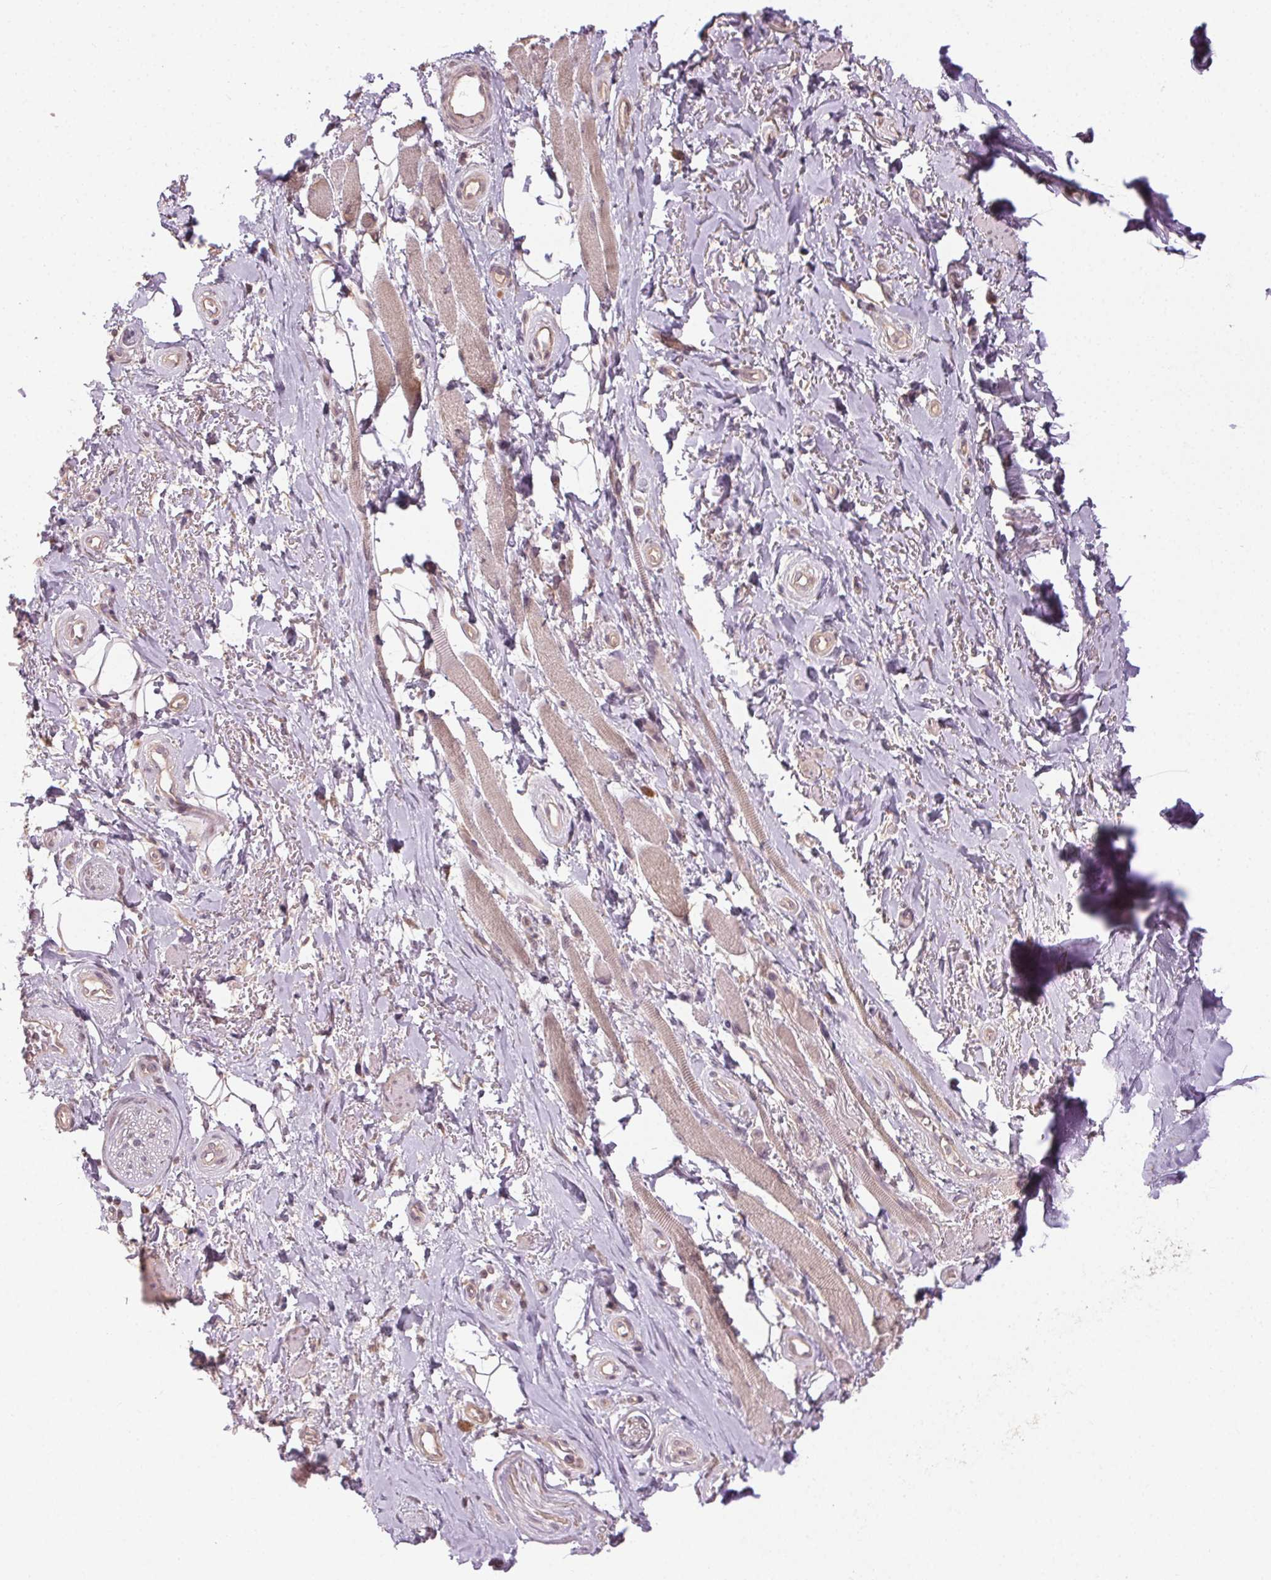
{"staining": {"intensity": "weak", "quantity": "<25%", "location": "cytoplasmic/membranous"}, "tissue": "adipose tissue", "cell_type": "Adipocytes", "image_type": "normal", "snomed": [{"axis": "morphology", "description": "Normal tissue, NOS"}, {"axis": "topography", "description": "Anal"}, {"axis": "topography", "description": "Peripheral nerve tissue"}], "caption": "The micrograph displays no significant expression in adipocytes of adipose tissue.", "gene": "ATP1B3", "patient": {"sex": "male", "age": 53}}